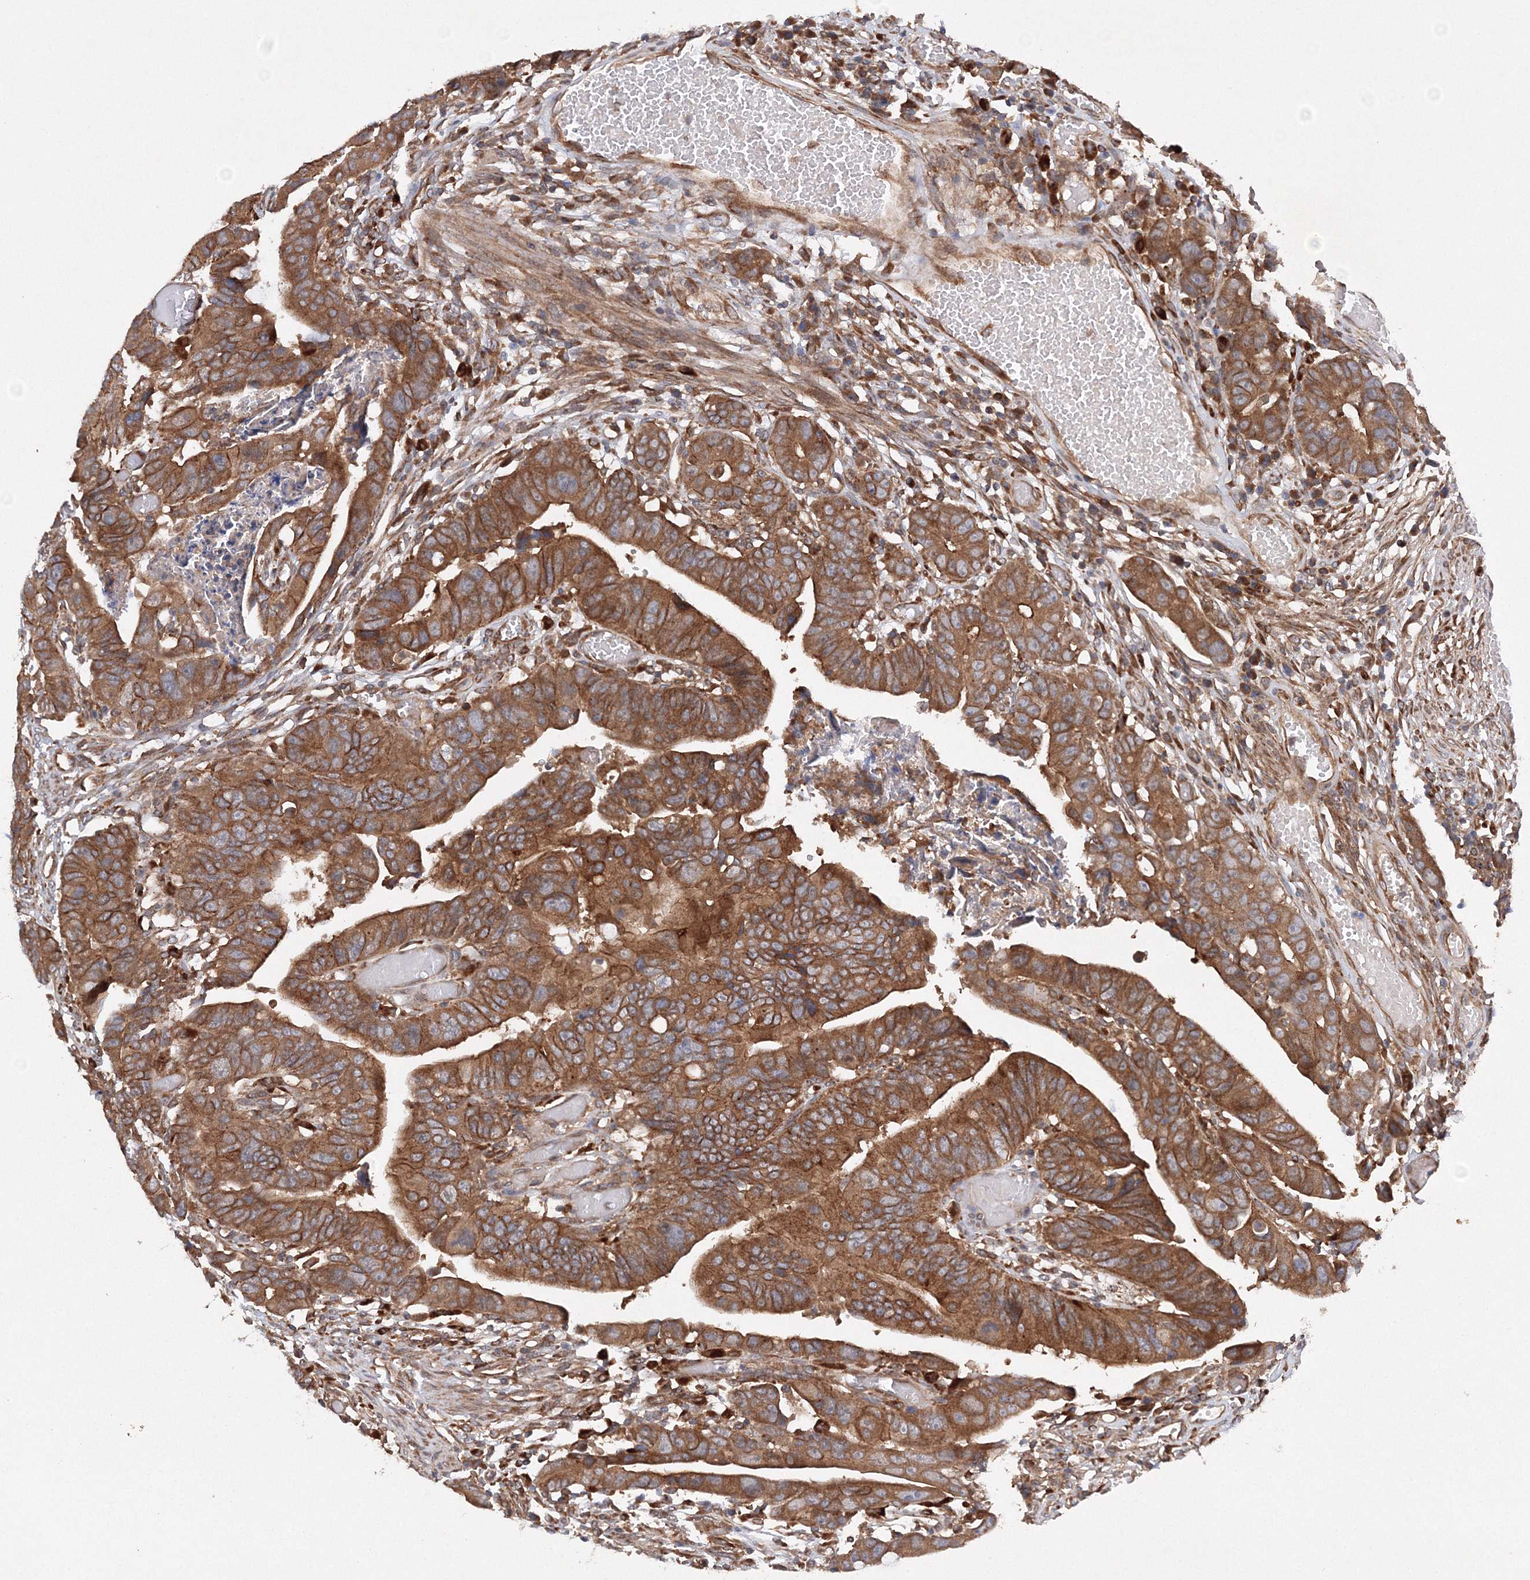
{"staining": {"intensity": "moderate", "quantity": ">75%", "location": "cytoplasmic/membranous"}, "tissue": "colorectal cancer", "cell_type": "Tumor cells", "image_type": "cancer", "snomed": [{"axis": "morphology", "description": "Adenocarcinoma, NOS"}, {"axis": "topography", "description": "Rectum"}], "caption": "Immunohistochemistry of adenocarcinoma (colorectal) reveals medium levels of moderate cytoplasmic/membranous staining in about >75% of tumor cells.", "gene": "SLC36A1", "patient": {"sex": "female", "age": 65}}